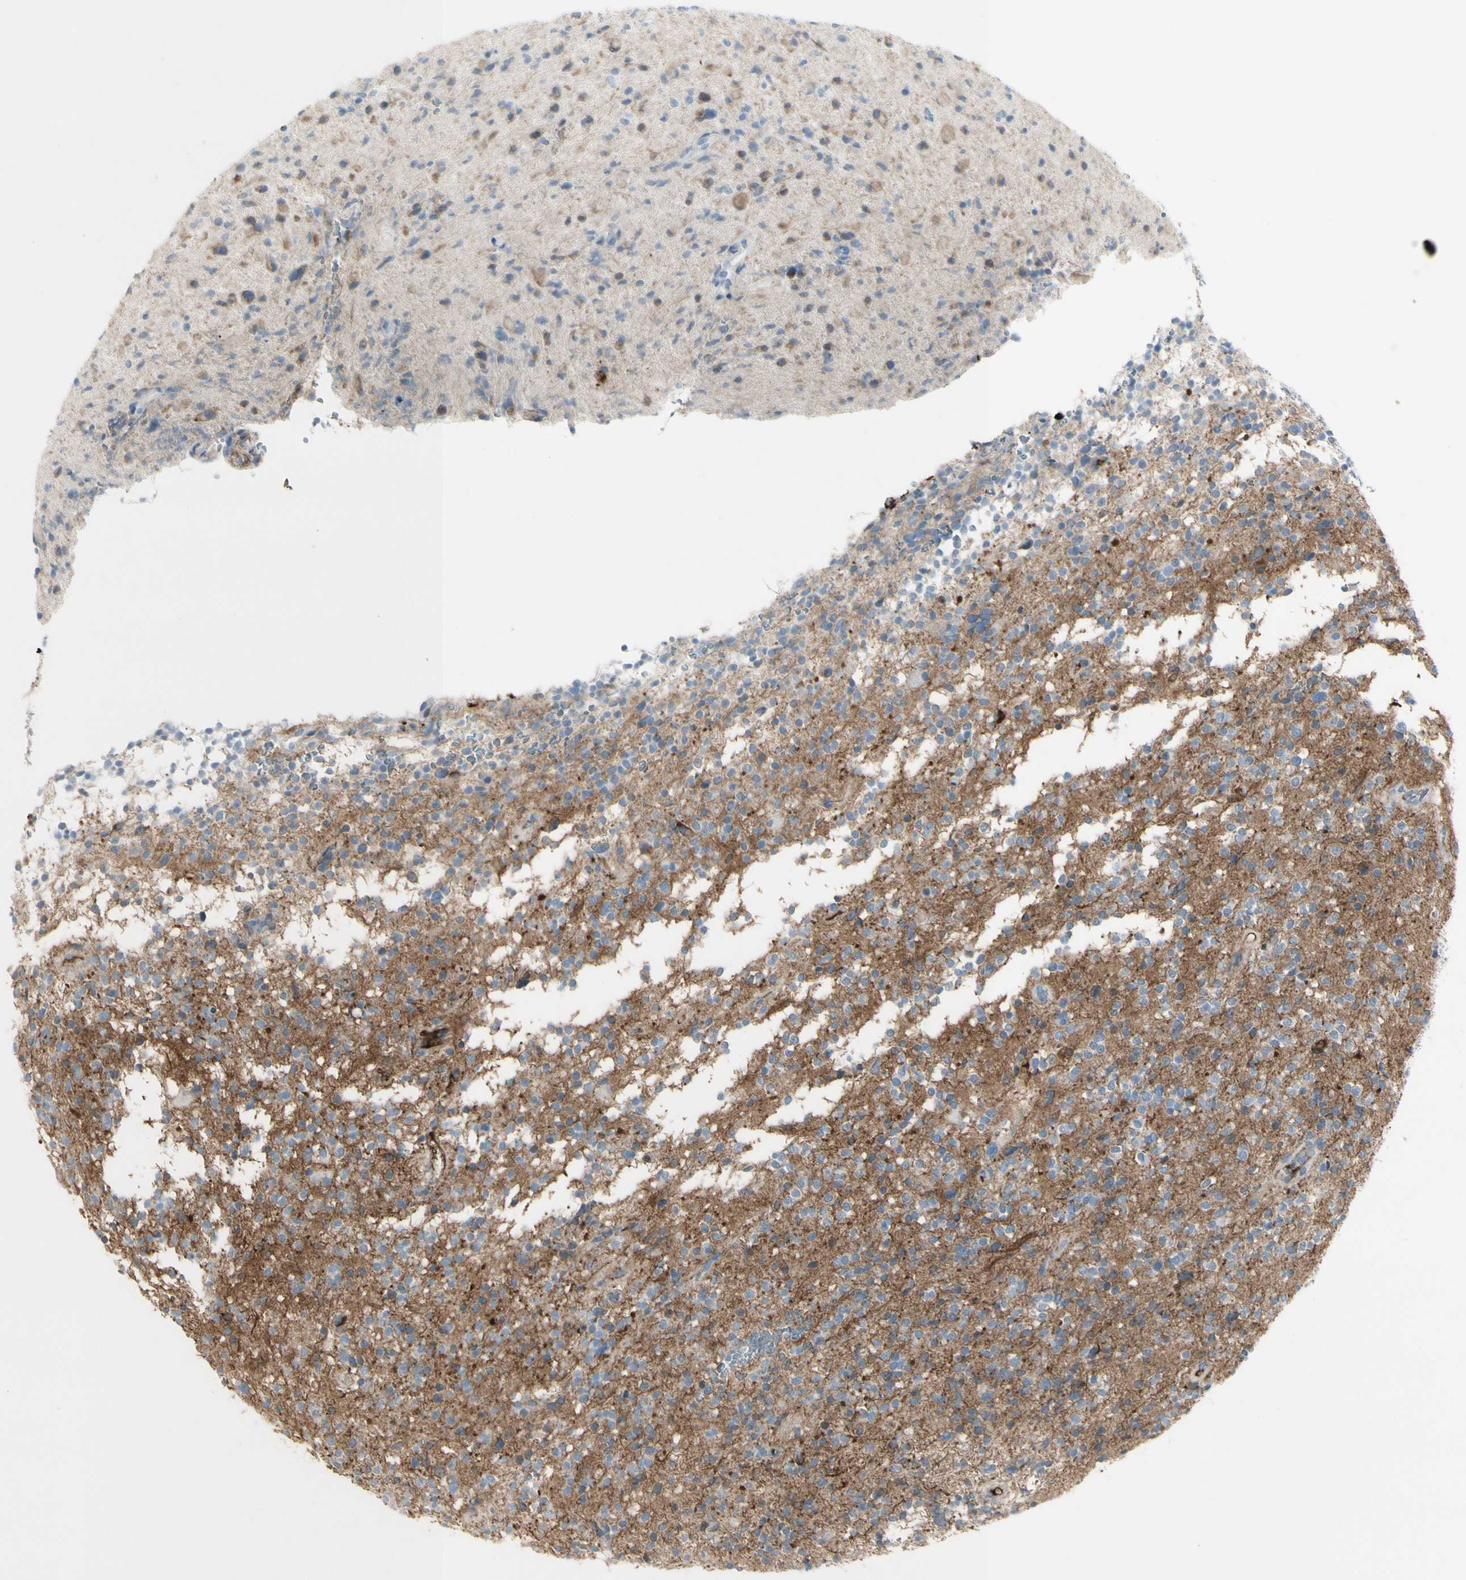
{"staining": {"intensity": "negative", "quantity": "none", "location": "none"}, "tissue": "glioma", "cell_type": "Tumor cells", "image_type": "cancer", "snomed": [{"axis": "morphology", "description": "Glioma, malignant, High grade"}, {"axis": "topography", "description": "Brain"}], "caption": "Immunohistochemical staining of human malignant glioma (high-grade) exhibits no significant expression in tumor cells.", "gene": "IGHG1", "patient": {"sex": "male", "age": 48}}